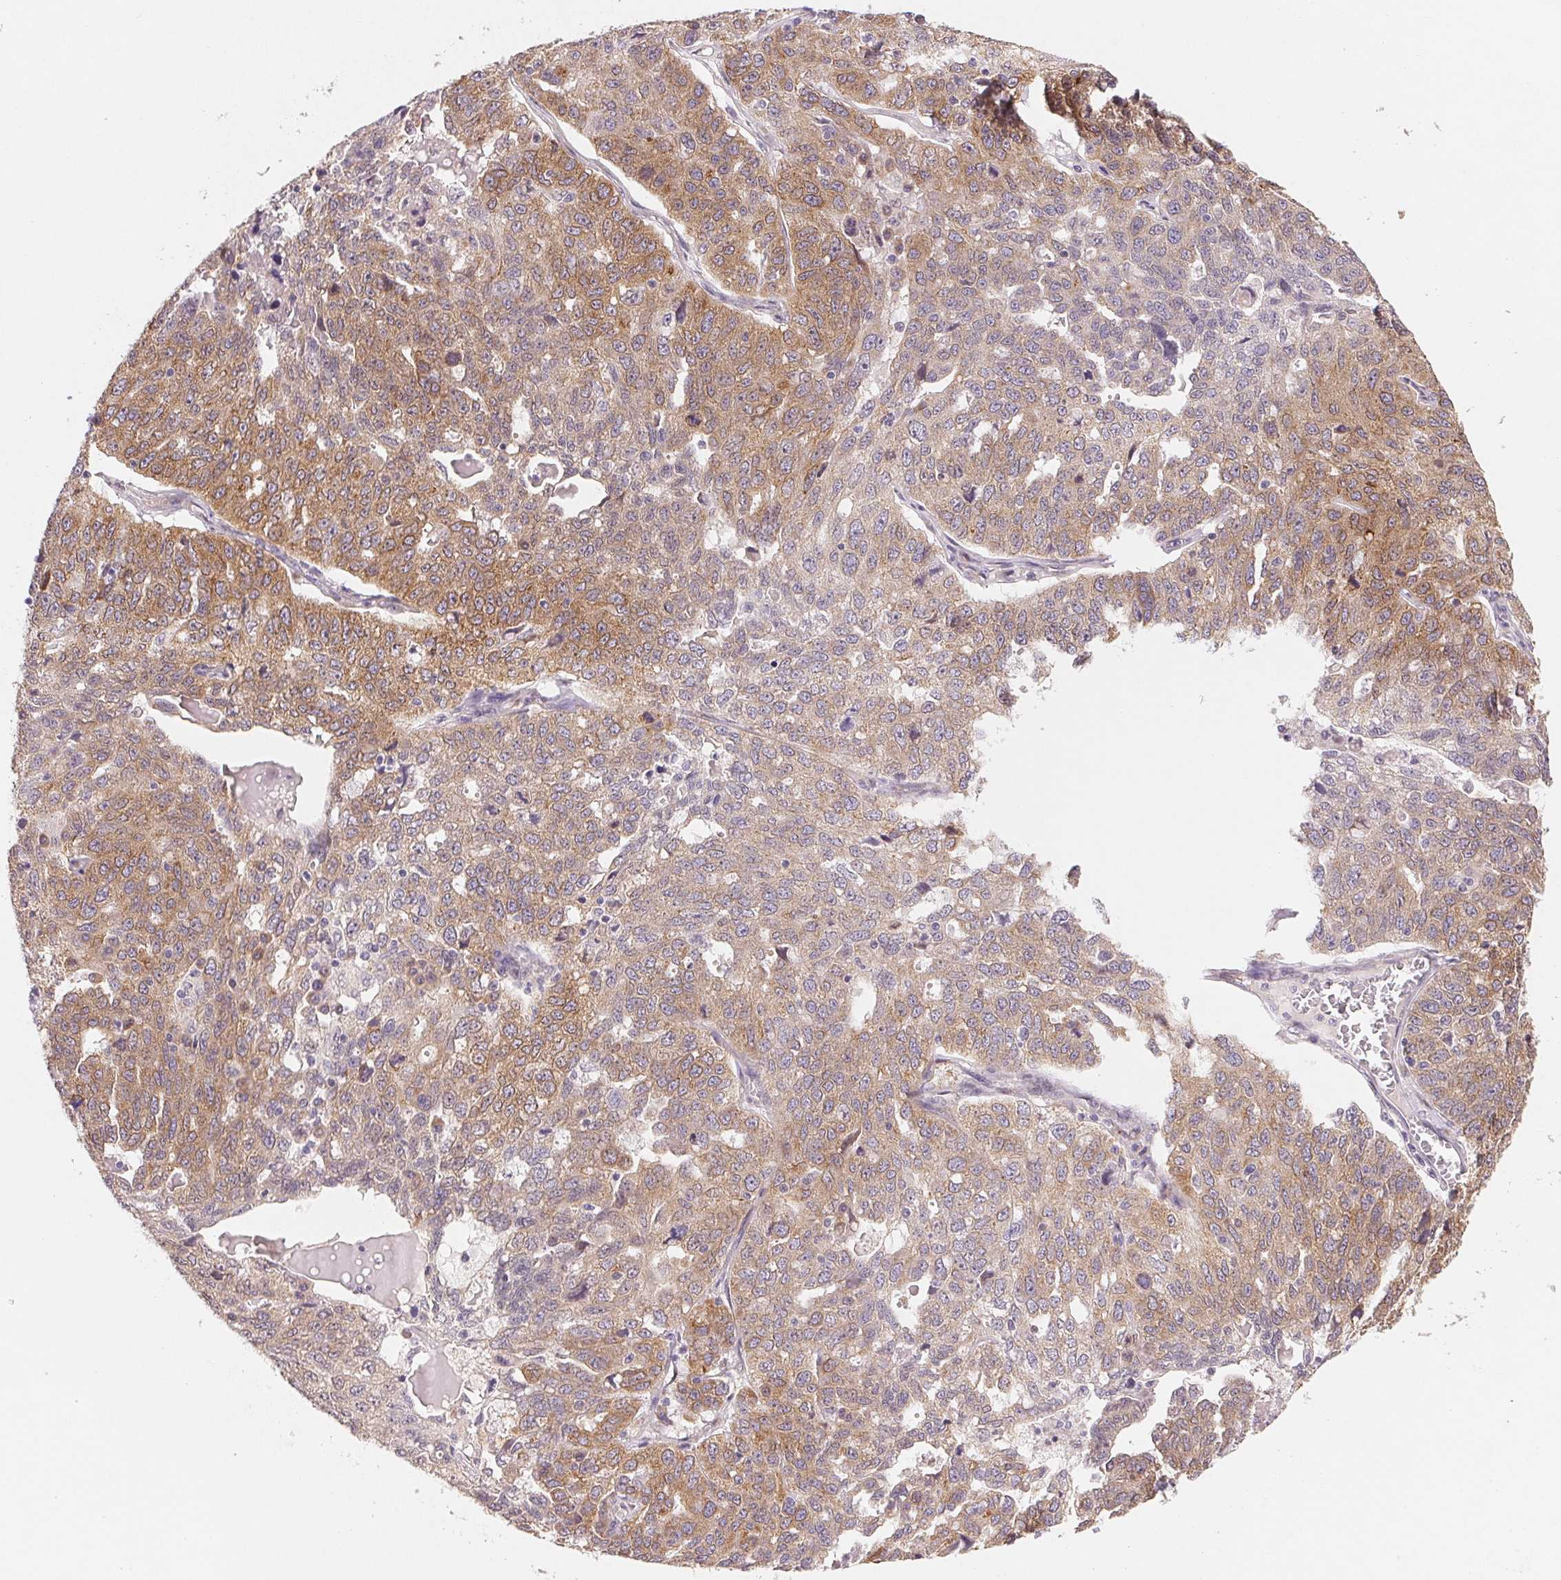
{"staining": {"intensity": "moderate", "quantity": ">75%", "location": "cytoplasmic/membranous"}, "tissue": "ovarian cancer", "cell_type": "Tumor cells", "image_type": "cancer", "snomed": [{"axis": "morphology", "description": "Cystadenocarcinoma, serous, NOS"}, {"axis": "topography", "description": "Ovary"}], "caption": "A high-resolution micrograph shows IHC staining of serous cystadenocarcinoma (ovarian), which exhibits moderate cytoplasmic/membranous expression in about >75% of tumor cells.", "gene": "EI24", "patient": {"sex": "female", "age": 71}}